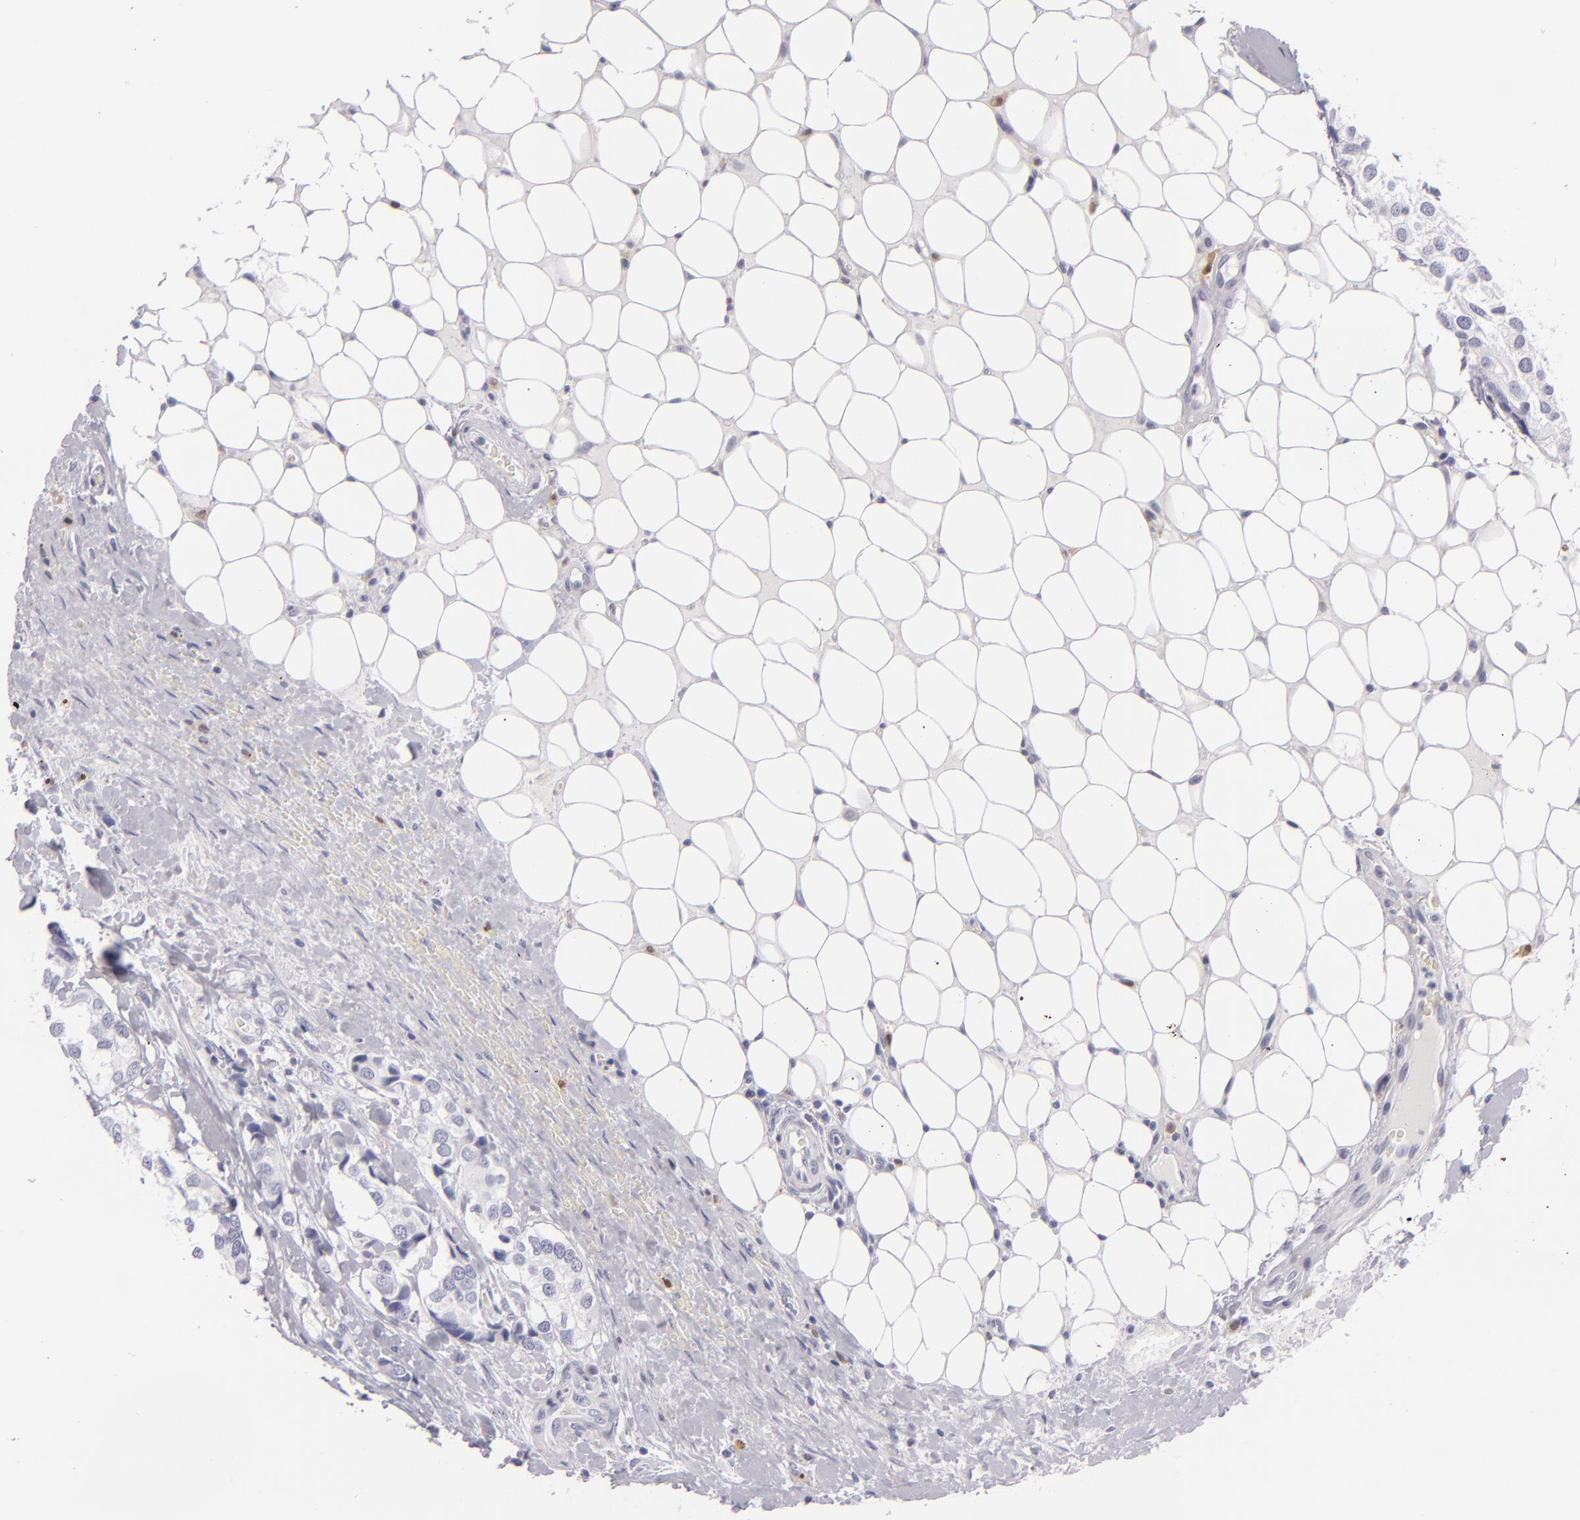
{"staining": {"intensity": "negative", "quantity": "none", "location": "none"}, "tissue": "breast cancer", "cell_type": "Tumor cells", "image_type": "cancer", "snomed": [{"axis": "morphology", "description": "Duct carcinoma"}, {"axis": "topography", "description": "Breast"}], "caption": "DAB immunohistochemical staining of intraductal carcinoma (breast) shows no significant staining in tumor cells.", "gene": "F13A1", "patient": {"sex": "female", "age": 68}}